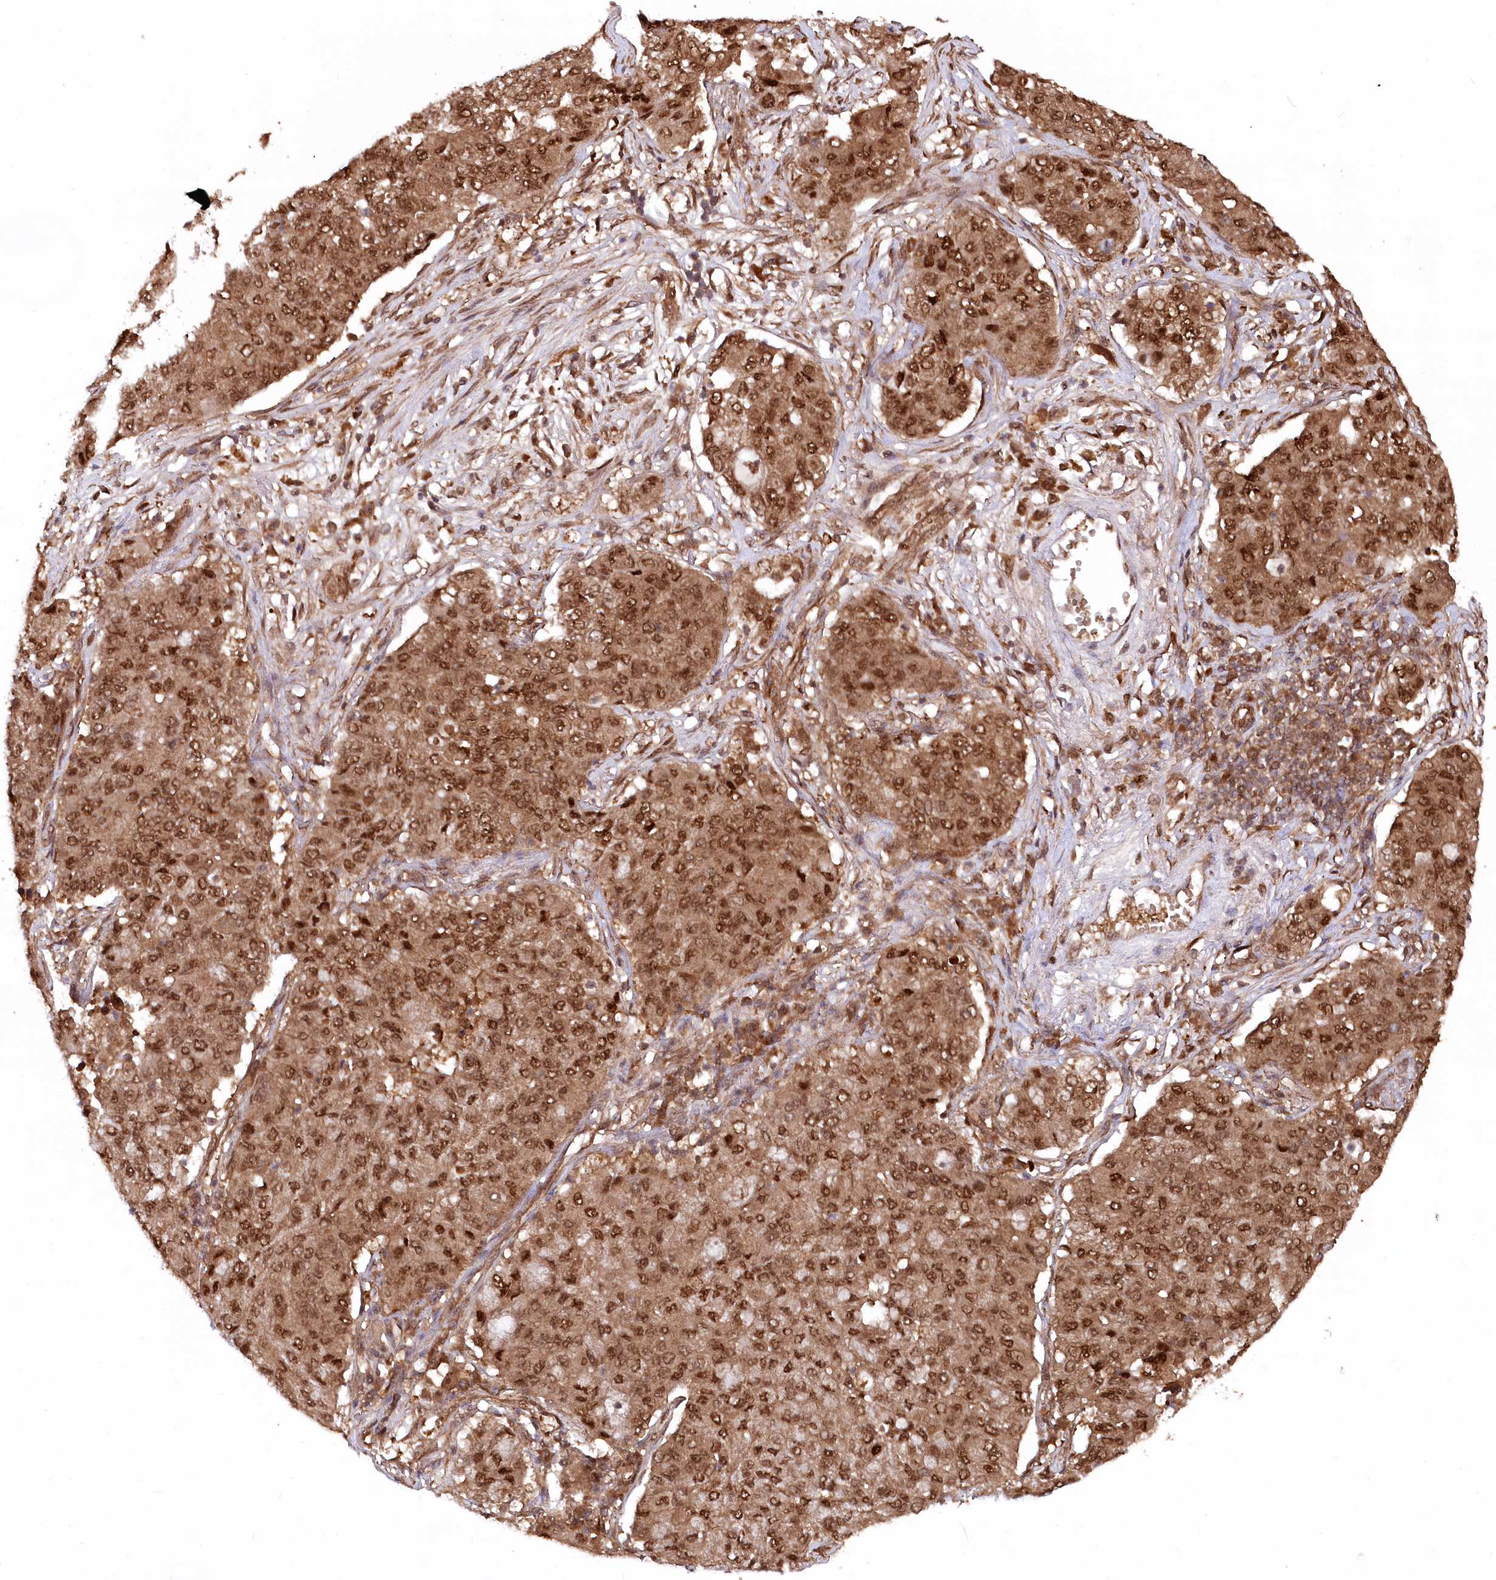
{"staining": {"intensity": "strong", "quantity": ">75%", "location": "cytoplasmic/membranous,nuclear"}, "tissue": "lung cancer", "cell_type": "Tumor cells", "image_type": "cancer", "snomed": [{"axis": "morphology", "description": "Squamous cell carcinoma, NOS"}, {"axis": "topography", "description": "Lung"}], "caption": "Lung cancer (squamous cell carcinoma) stained for a protein demonstrates strong cytoplasmic/membranous and nuclear positivity in tumor cells.", "gene": "PSMA1", "patient": {"sex": "male", "age": 74}}